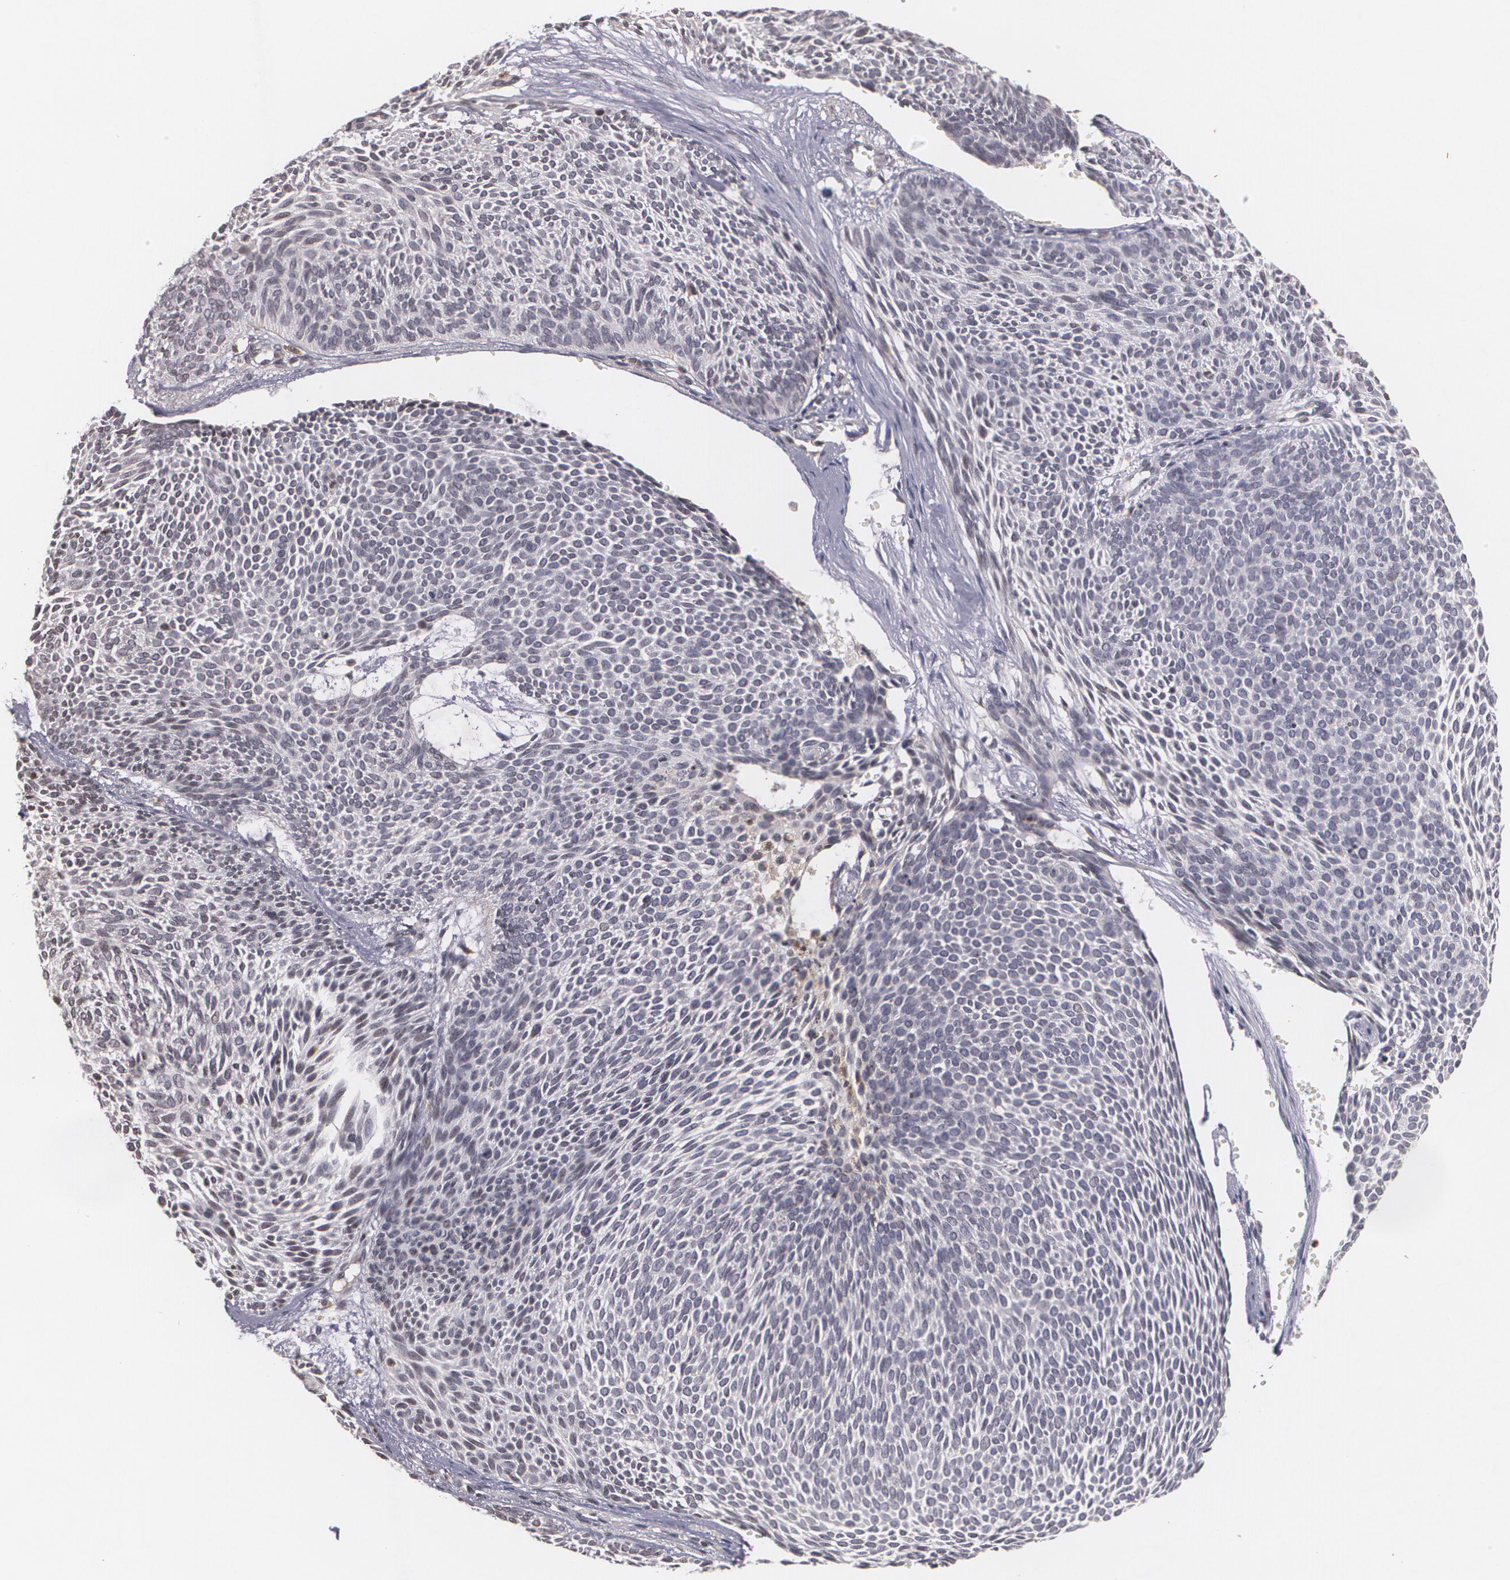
{"staining": {"intensity": "negative", "quantity": "none", "location": "none"}, "tissue": "skin cancer", "cell_type": "Tumor cells", "image_type": "cancer", "snomed": [{"axis": "morphology", "description": "Basal cell carcinoma"}, {"axis": "topography", "description": "Skin"}], "caption": "The micrograph shows no staining of tumor cells in basal cell carcinoma (skin). The staining is performed using DAB brown chromogen with nuclei counter-stained in using hematoxylin.", "gene": "VAV3", "patient": {"sex": "male", "age": 84}}